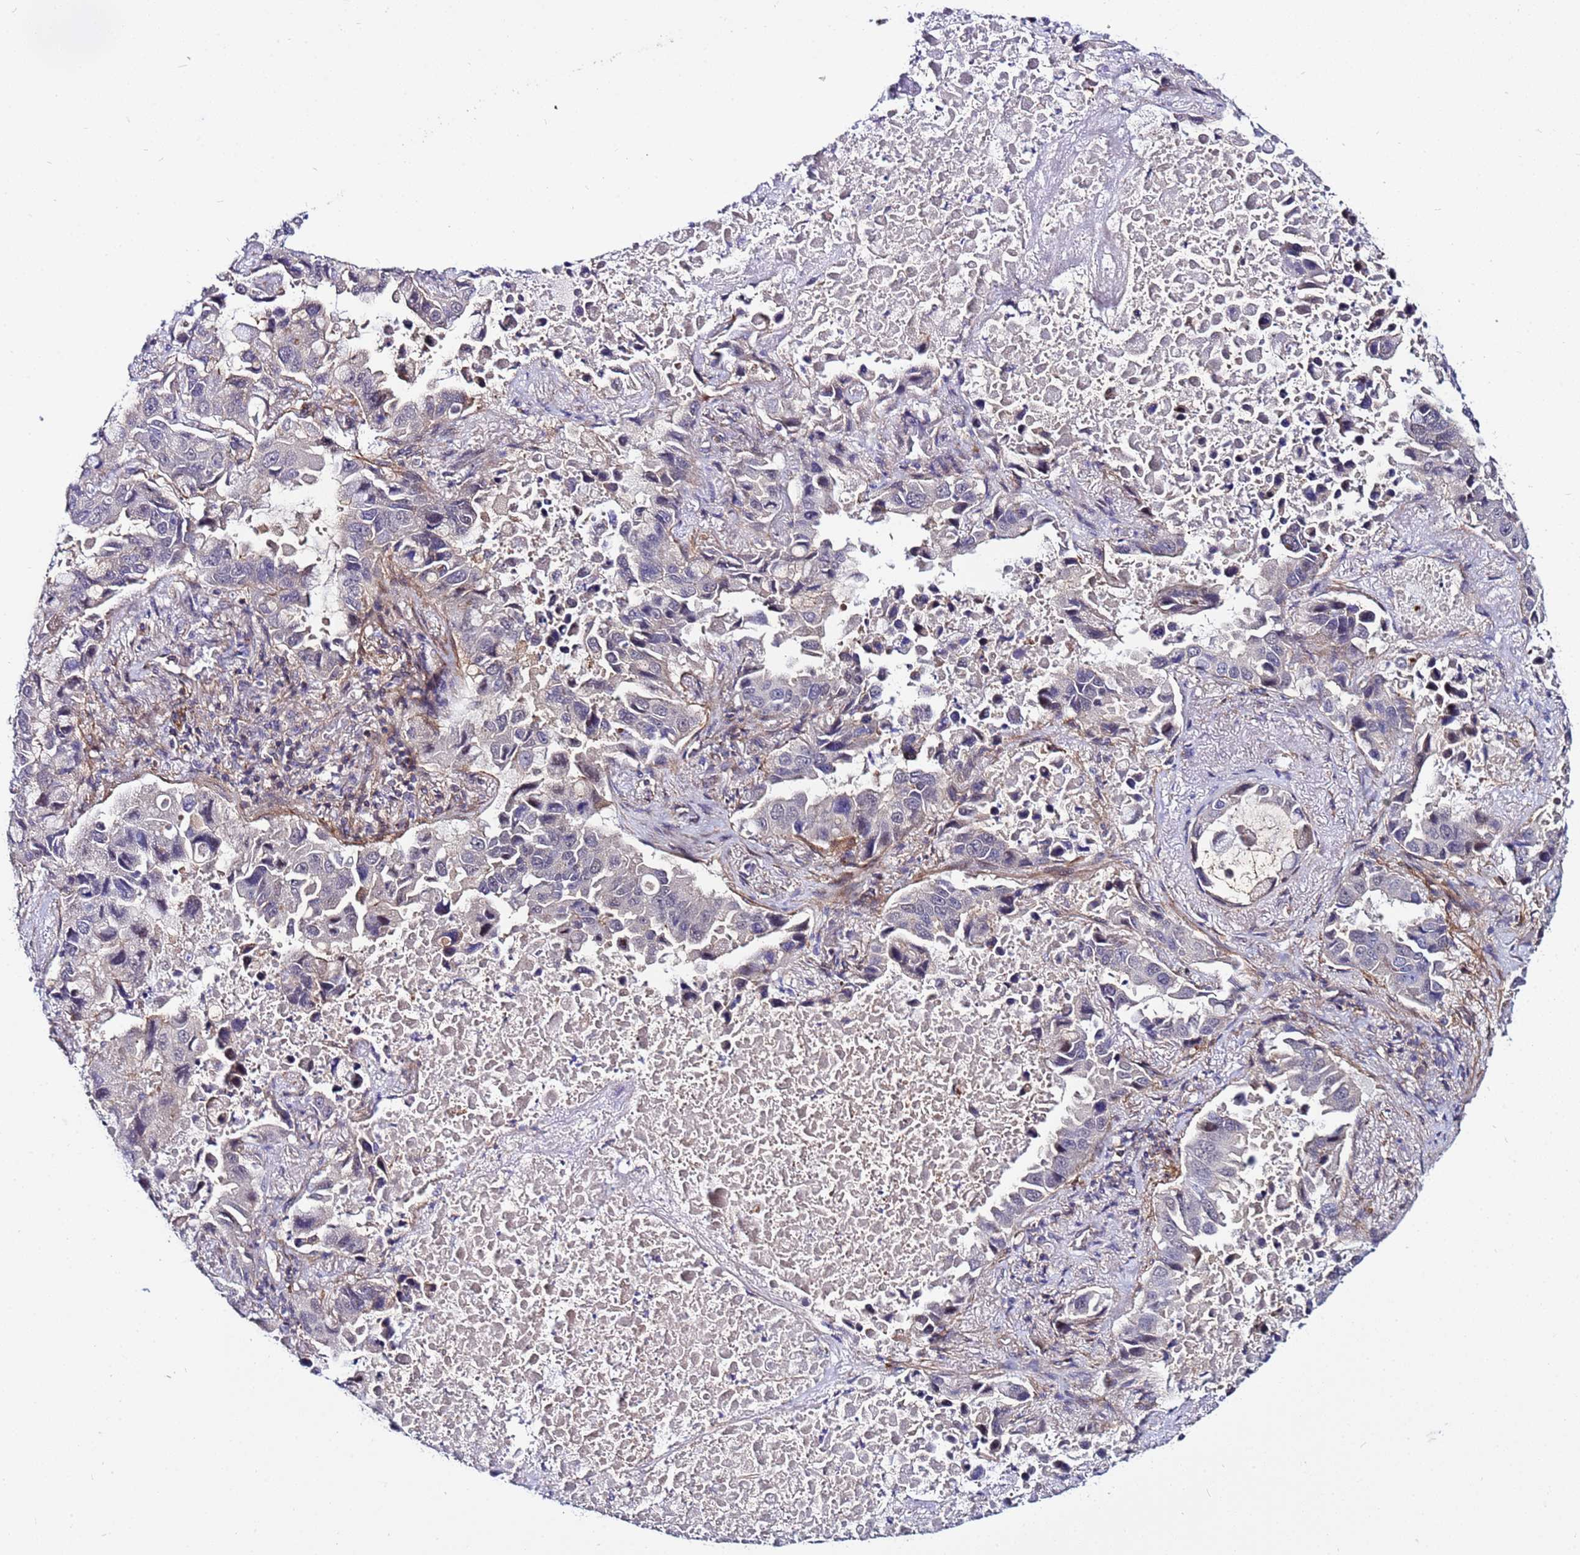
{"staining": {"intensity": "negative", "quantity": "none", "location": "none"}, "tissue": "lung cancer", "cell_type": "Tumor cells", "image_type": "cancer", "snomed": [{"axis": "morphology", "description": "Adenocarcinoma, NOS"}, {"axis": "topography", "description": "Lung"}], "caption": "A photomicrograph of human adenocarcinoma (lung) is negative for staining in tumor cells.", "gene": "STK38", "patient": {"sex": "male", "age": 64}}